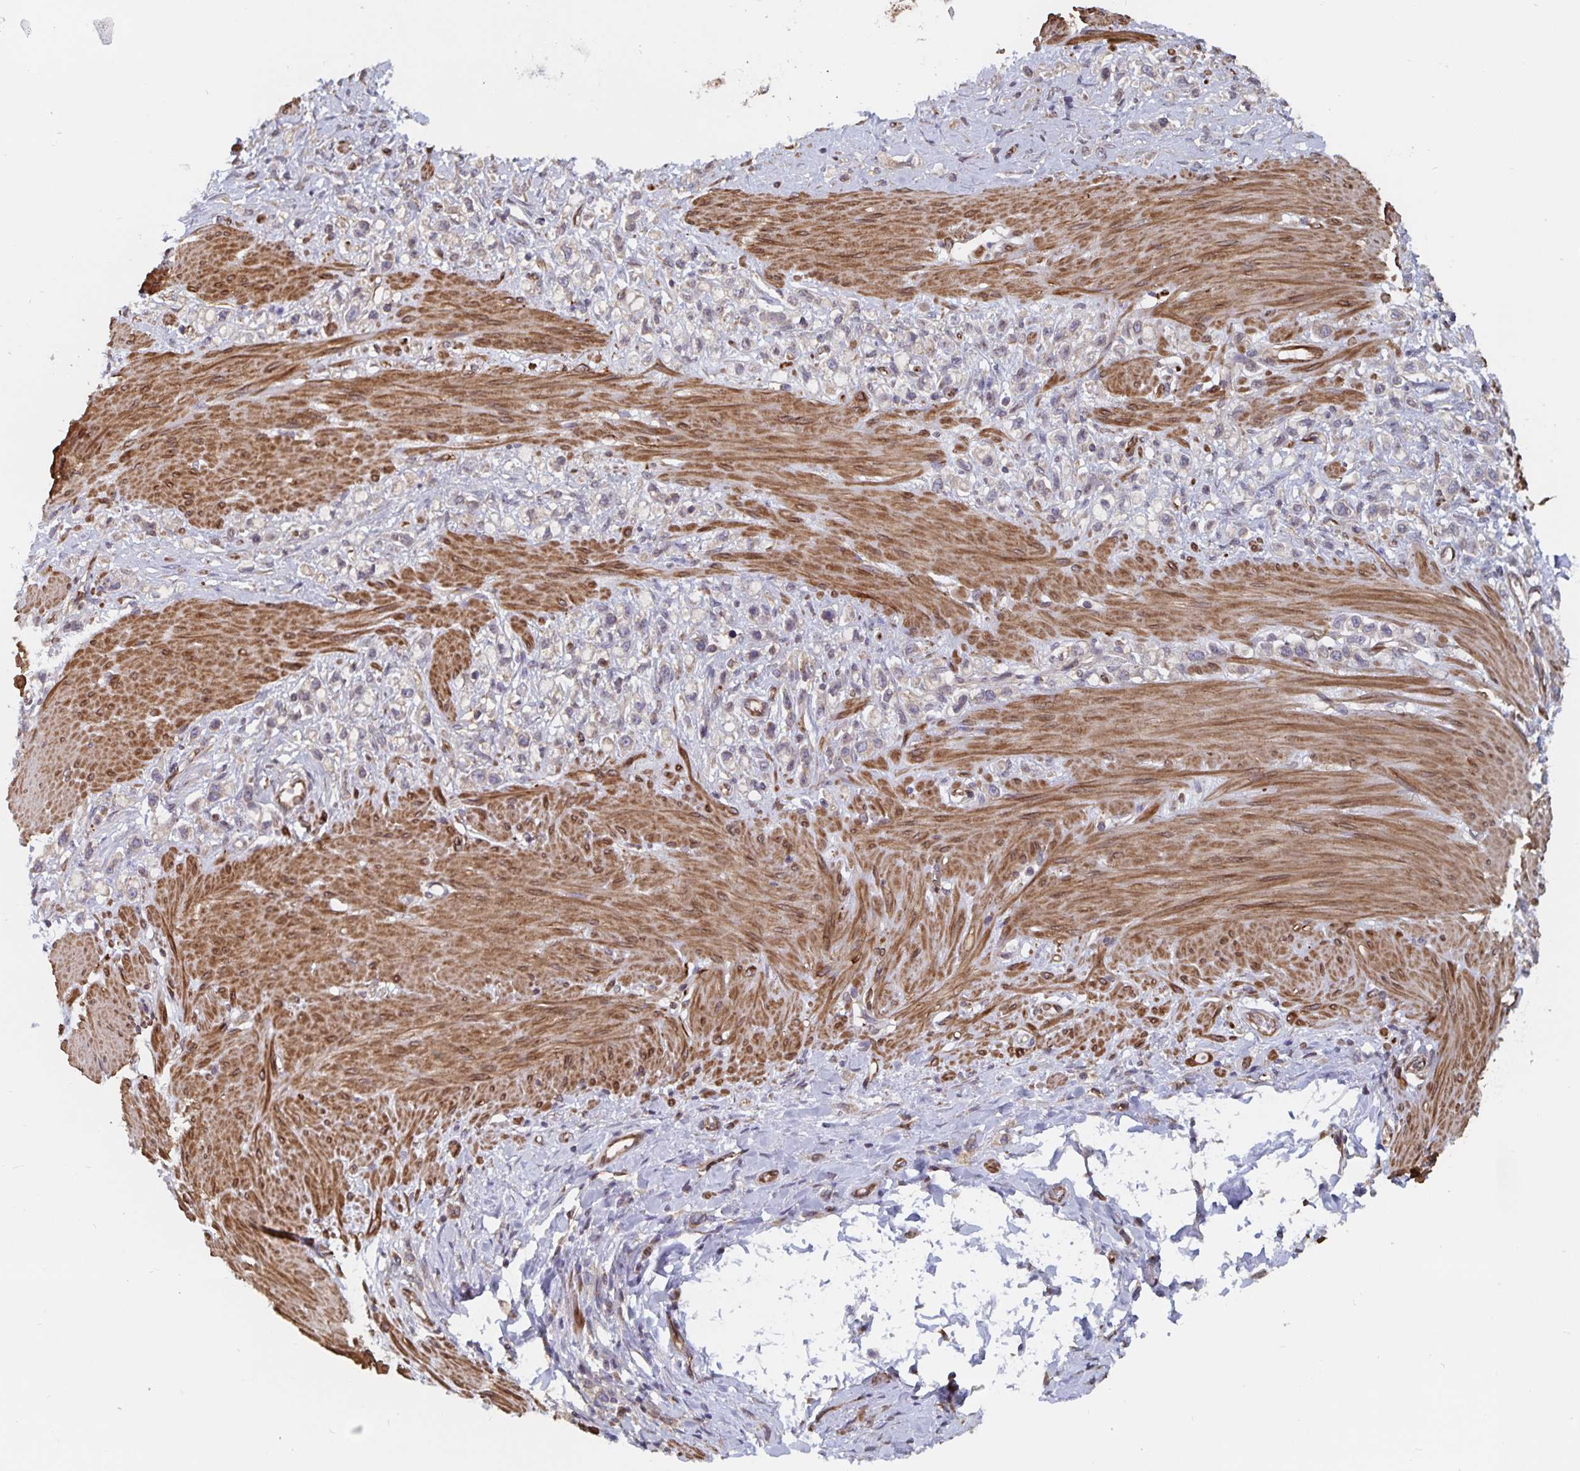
{"staining": {"intensity": "negative", "quantity": "none", "location": "none"}, "tissue": "stomach cancer", "cell_type": "Tumor cells", "image_type": "cancer", "snomed": [{"axis": "morphology", "description": "Adenocarcinoma, NOS"}, {"axis": "topography", "description": "Stomach"}], "caption": "This is an immunohistochemistry micrograph of adenocarcinoma (stomach). There is no expression in tumor cells.", "gene": "BCAP29", "patient": {"sex": "female", "age": 65}}